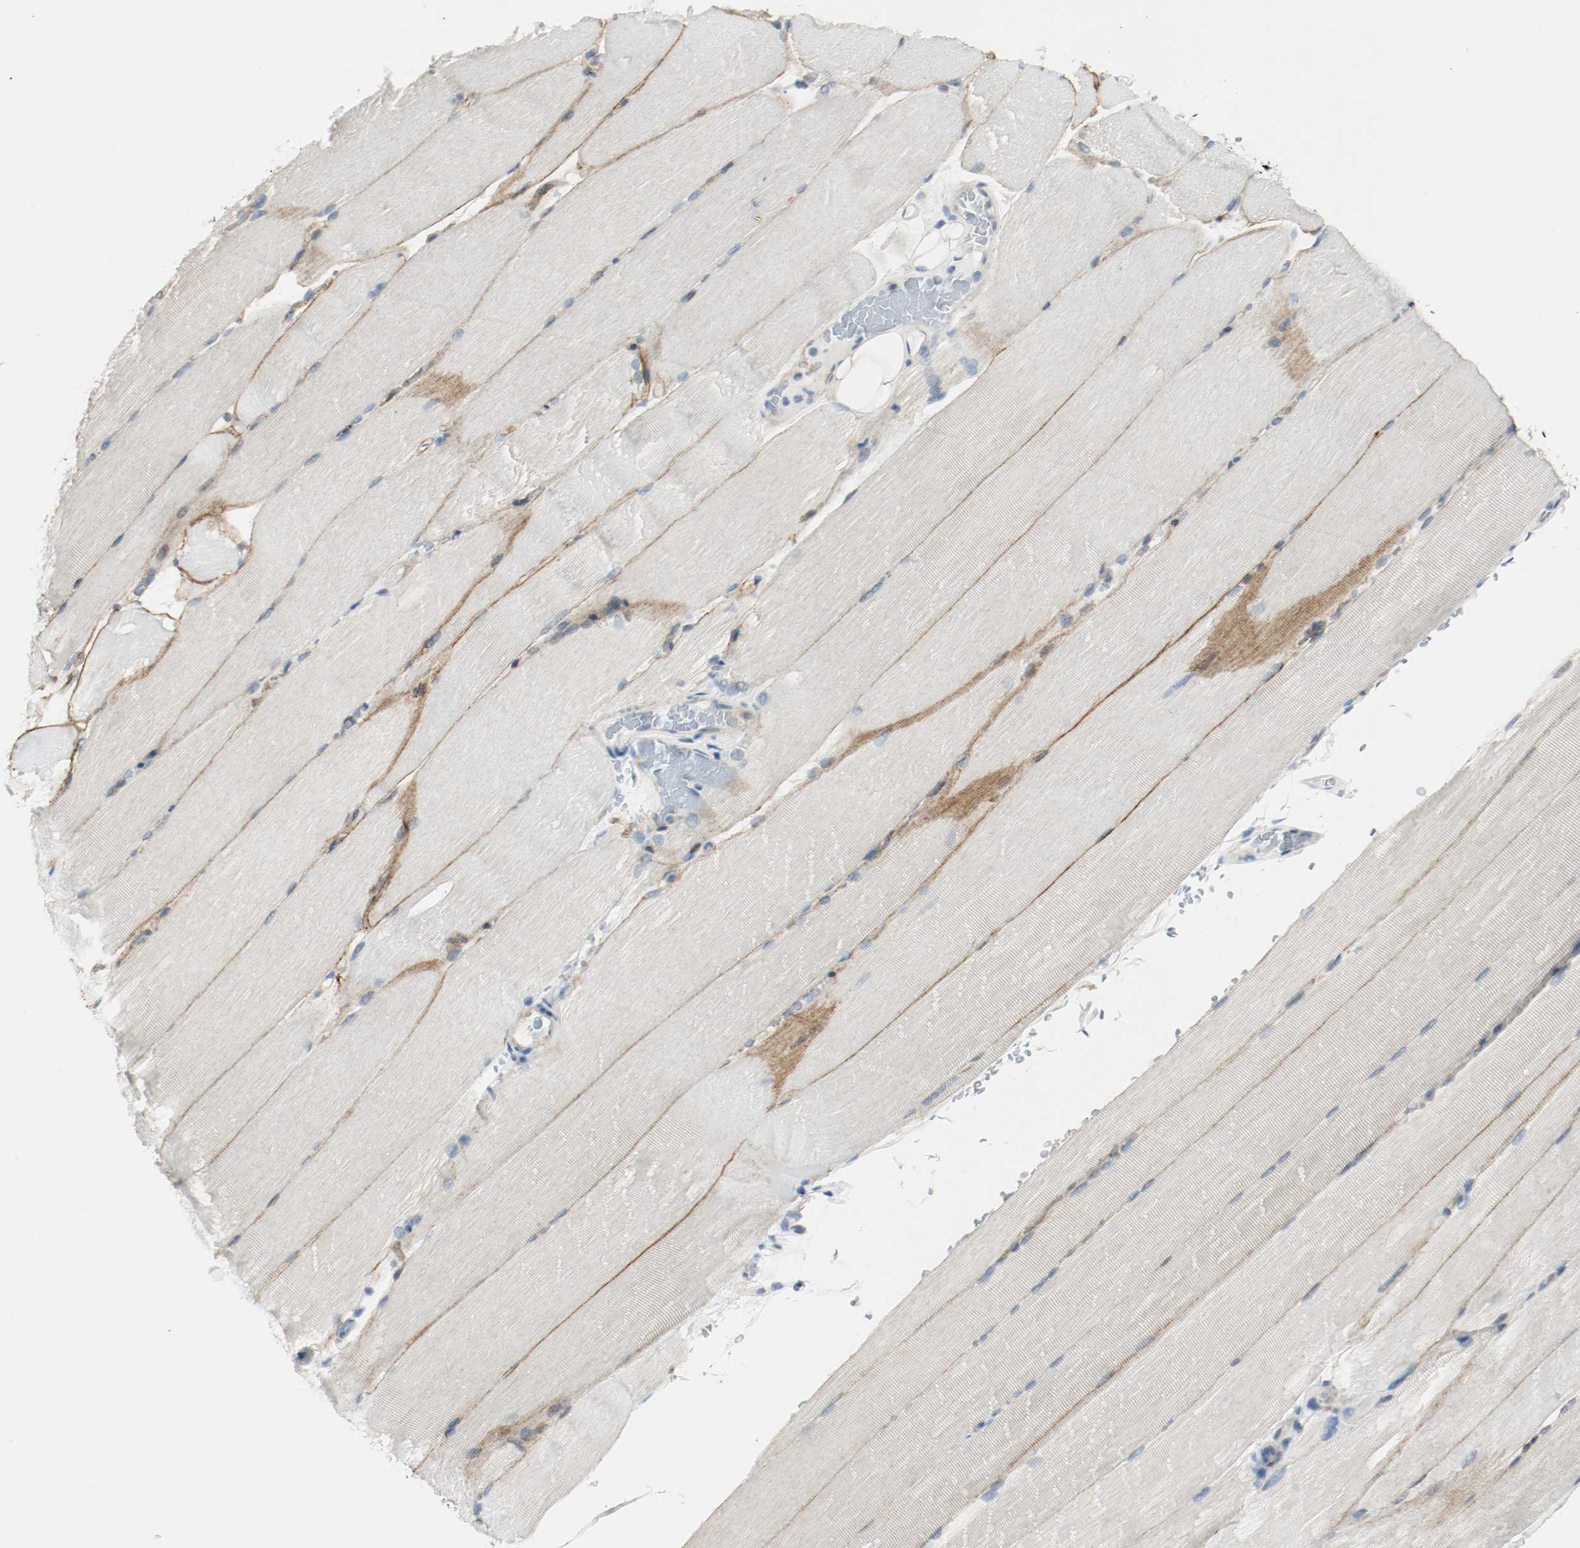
{"staining": {"intensity": "moderate", "quantity": "25%-75%", "location": "cytoplasmic/membranous"}, "tissue": "skeletal muscle", "cell_type": "Myocytes", "image_type": "normal", "snomed": [{"axis": "morphology", "description": "Normal tissue, NOS"}, {"axis": "topography", "description": "Skeletal muscle"}, {"axis": "topography", "description": "Parathyroid gland"}], "caption": "This photomicrograph shows normal skeletal muscle stained with immunohistochemistry to label a protein in brown. The cytoplasmic/membranous of myocytes show moderate positivity for the protein. Nuclei are counter-stained blue.", "gene": "LAMB1", "patient": {"sex": "female", "age": 37}}